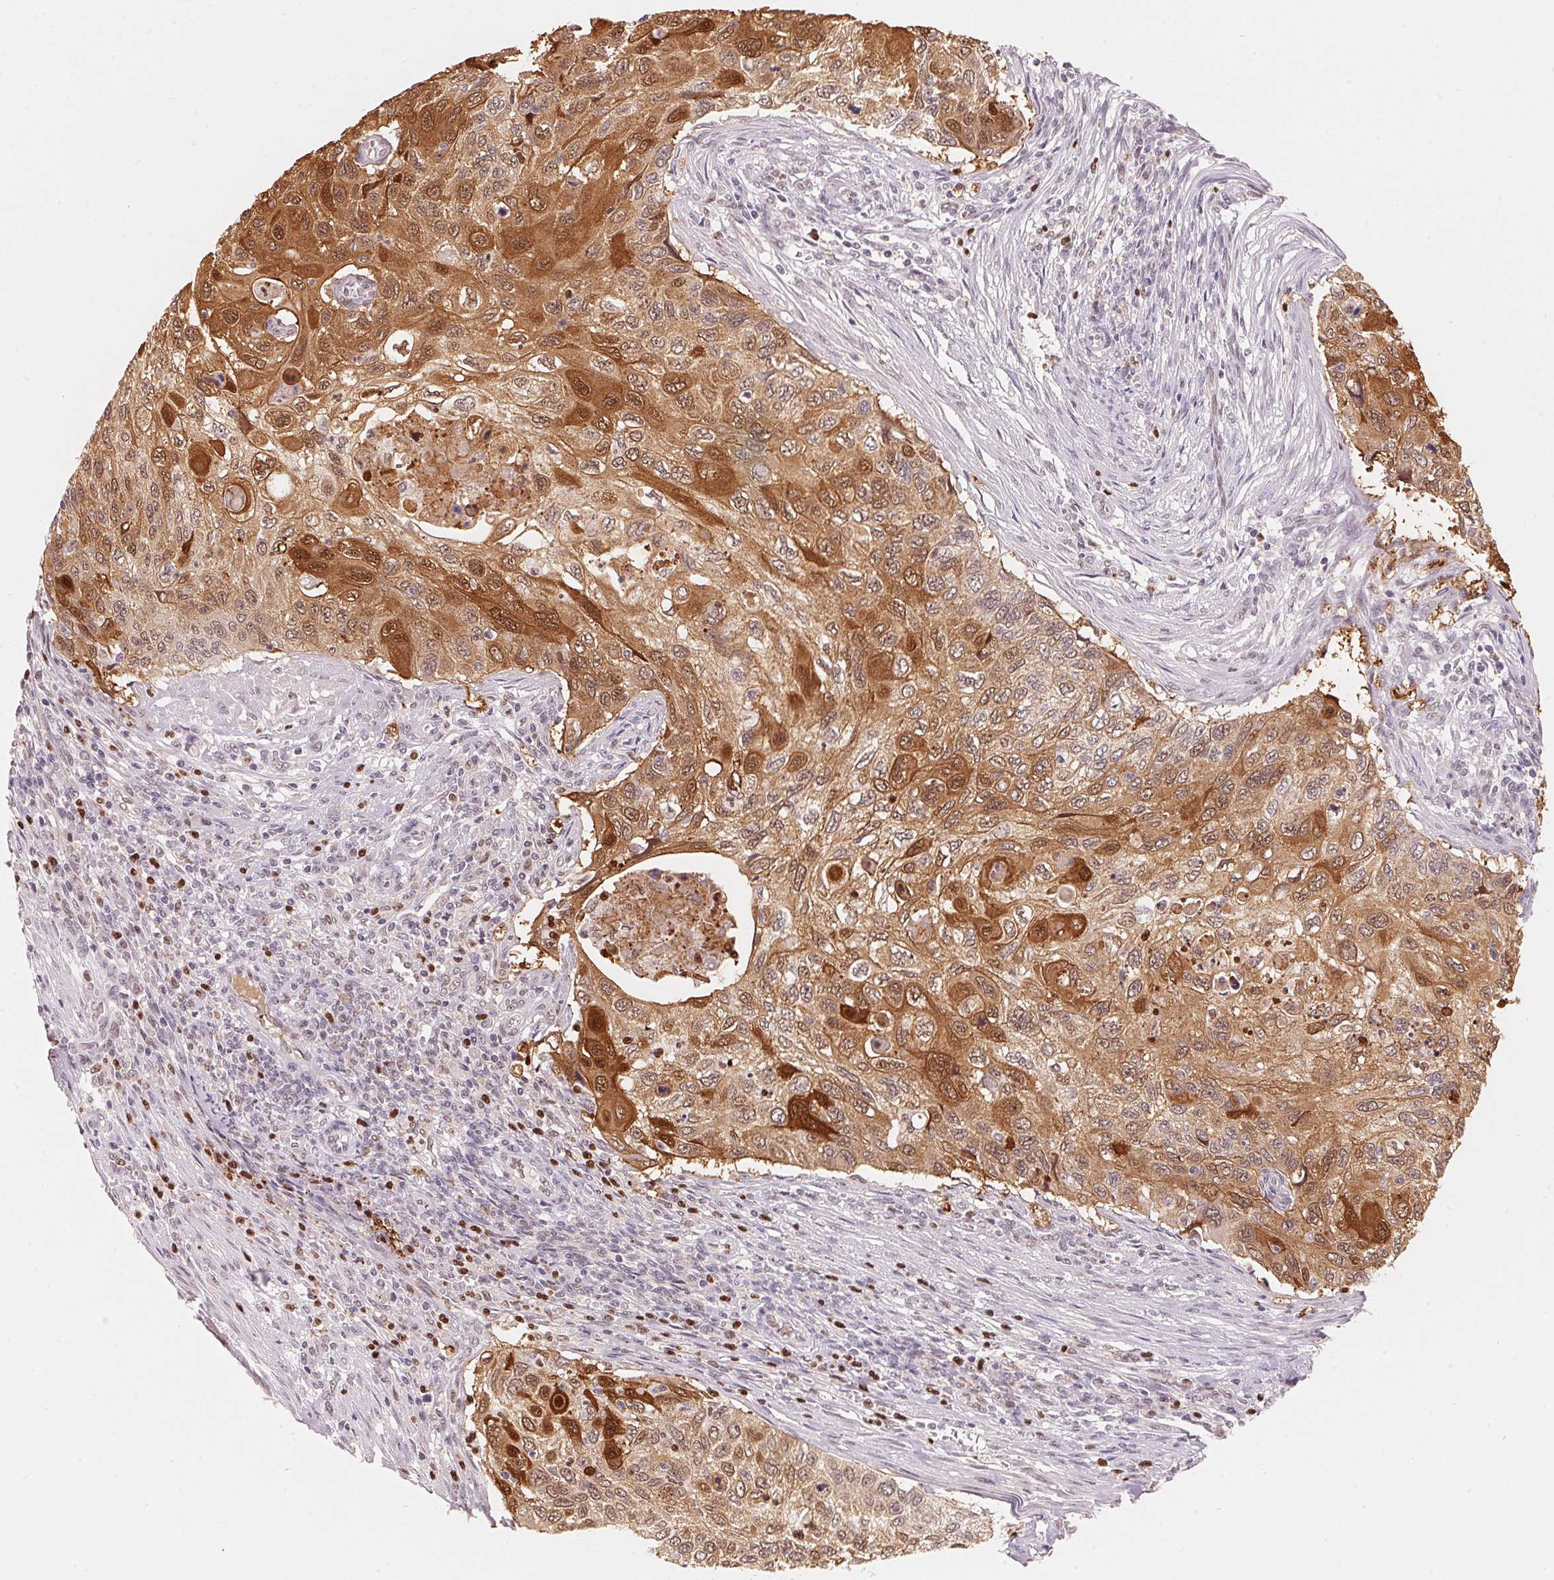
{"staining": {"intensity": "moderate", "quantity": ">75%", "location": "cytoplasmic/membranous,nuclear"}, "tissue": "cervical cancer", "cell_type": "Tumor cells", "image_type": "cancer", "snomed": [{"axis": "morphology", "description": "Squamous cell carcinoma, NOS"}, {"axis": "topography", "description": "Cervix"}], "caption": "Immunohistochemistry staining of cervical cancer, which shows medium levels of moderate cytoplasmic/membranous and nuclear positivity in approximately >75% of tumor cells indicating moderate cytoplasmic/membranous and nuclear protein positivity. The staining was performed using DAB (3,3'-diaminobenzidine) (brown) for protein detection and nuclei were counterstained in hematoxylin (blue).", "gene": "ARHGAP22", "patient": {"sex": "female", "age": 70}}